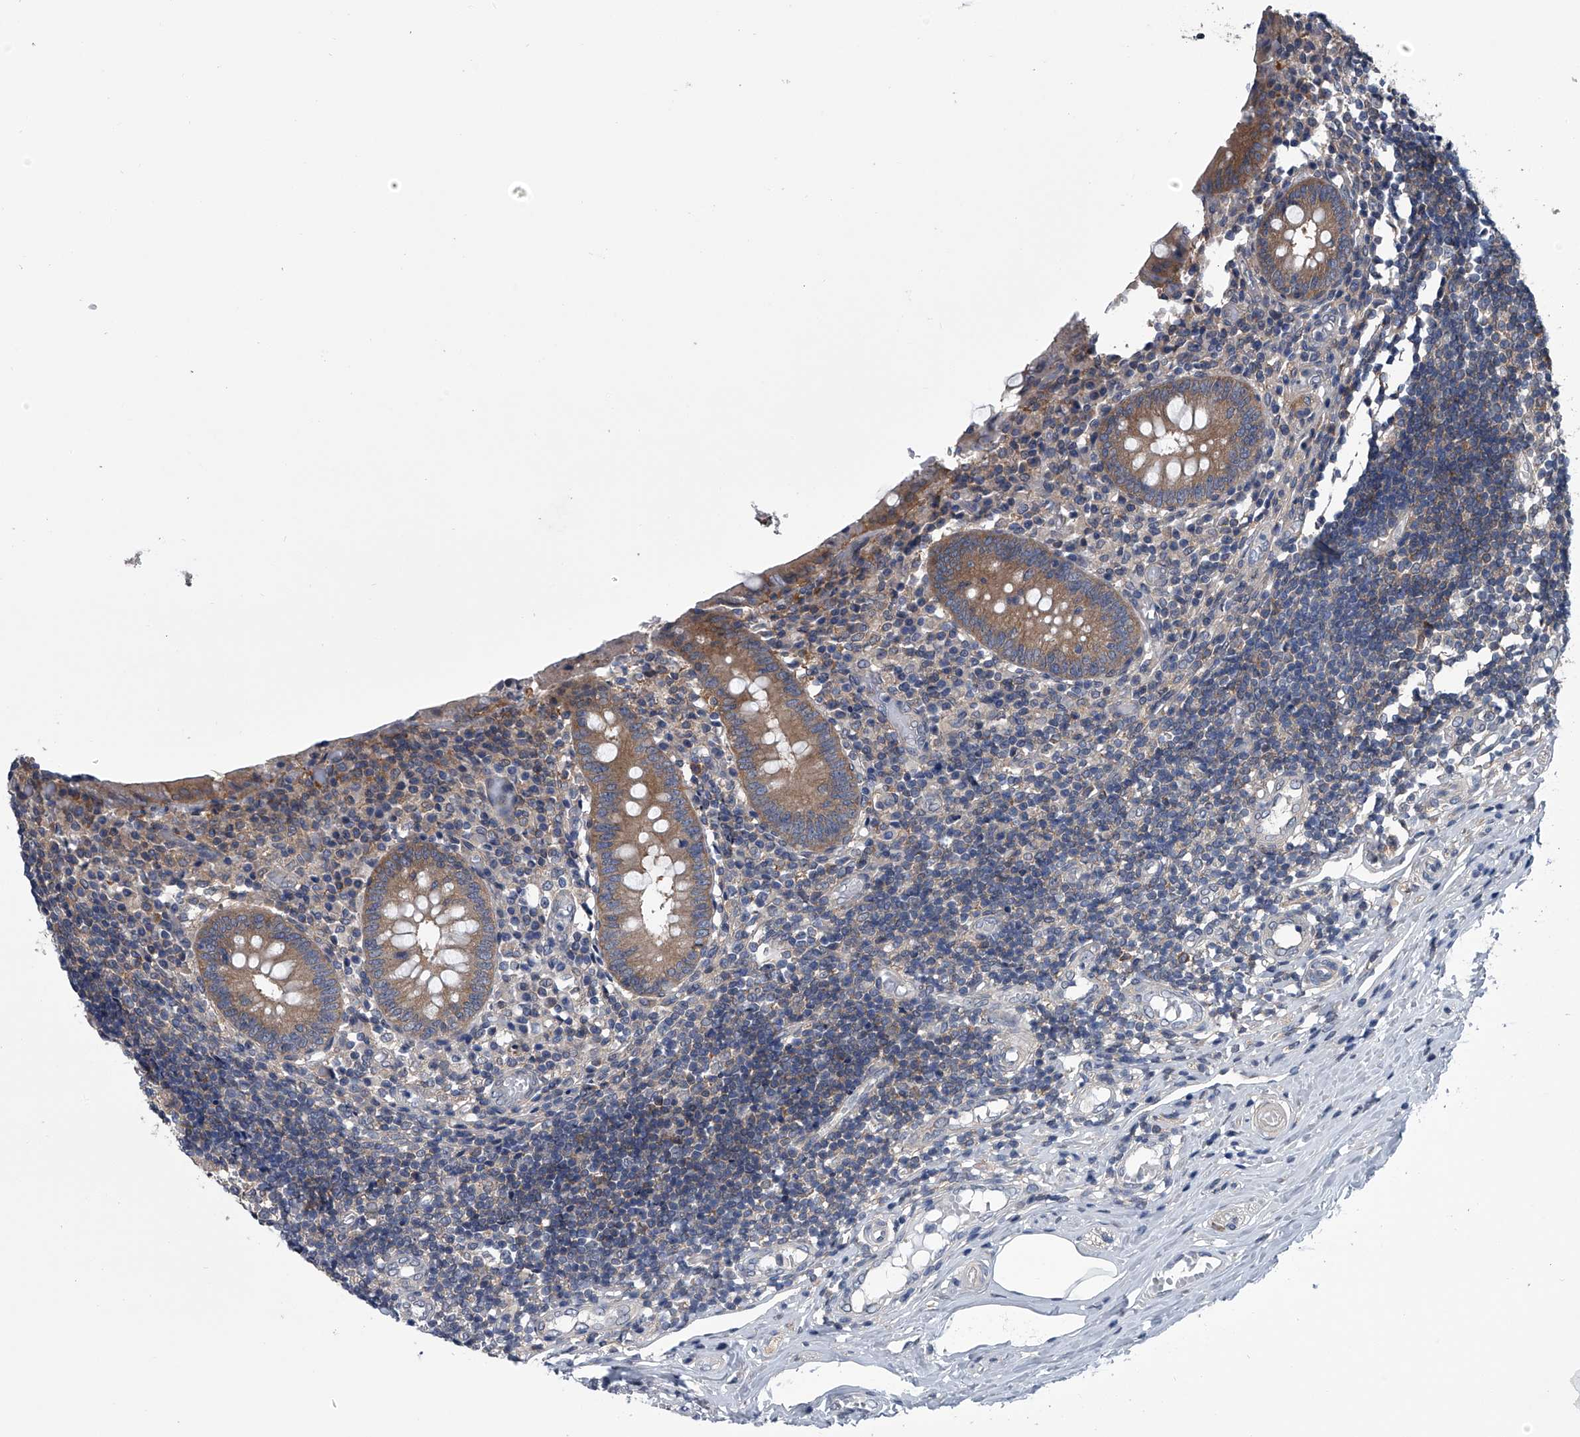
{"staining": {"intensity": "moderate", "quantity": ">75%", "location": "cytoplasmic/membranous"}, "tissue": "appendix", "cell_type": "Glandular cells", "image_type": "normal", "snomed": [{"axis": "morphology", "description": "Normal tissue, NOS"}, {"axis": "topography", "description": "Appendix"}], "caption": "IHC of benign human appendix shows medium levels of moderate cytoplasmic/membranous expression in about >75% of glandular cells.", "gene": "PPP2R5D", "patient": {"sex": "female", "age": 17}}